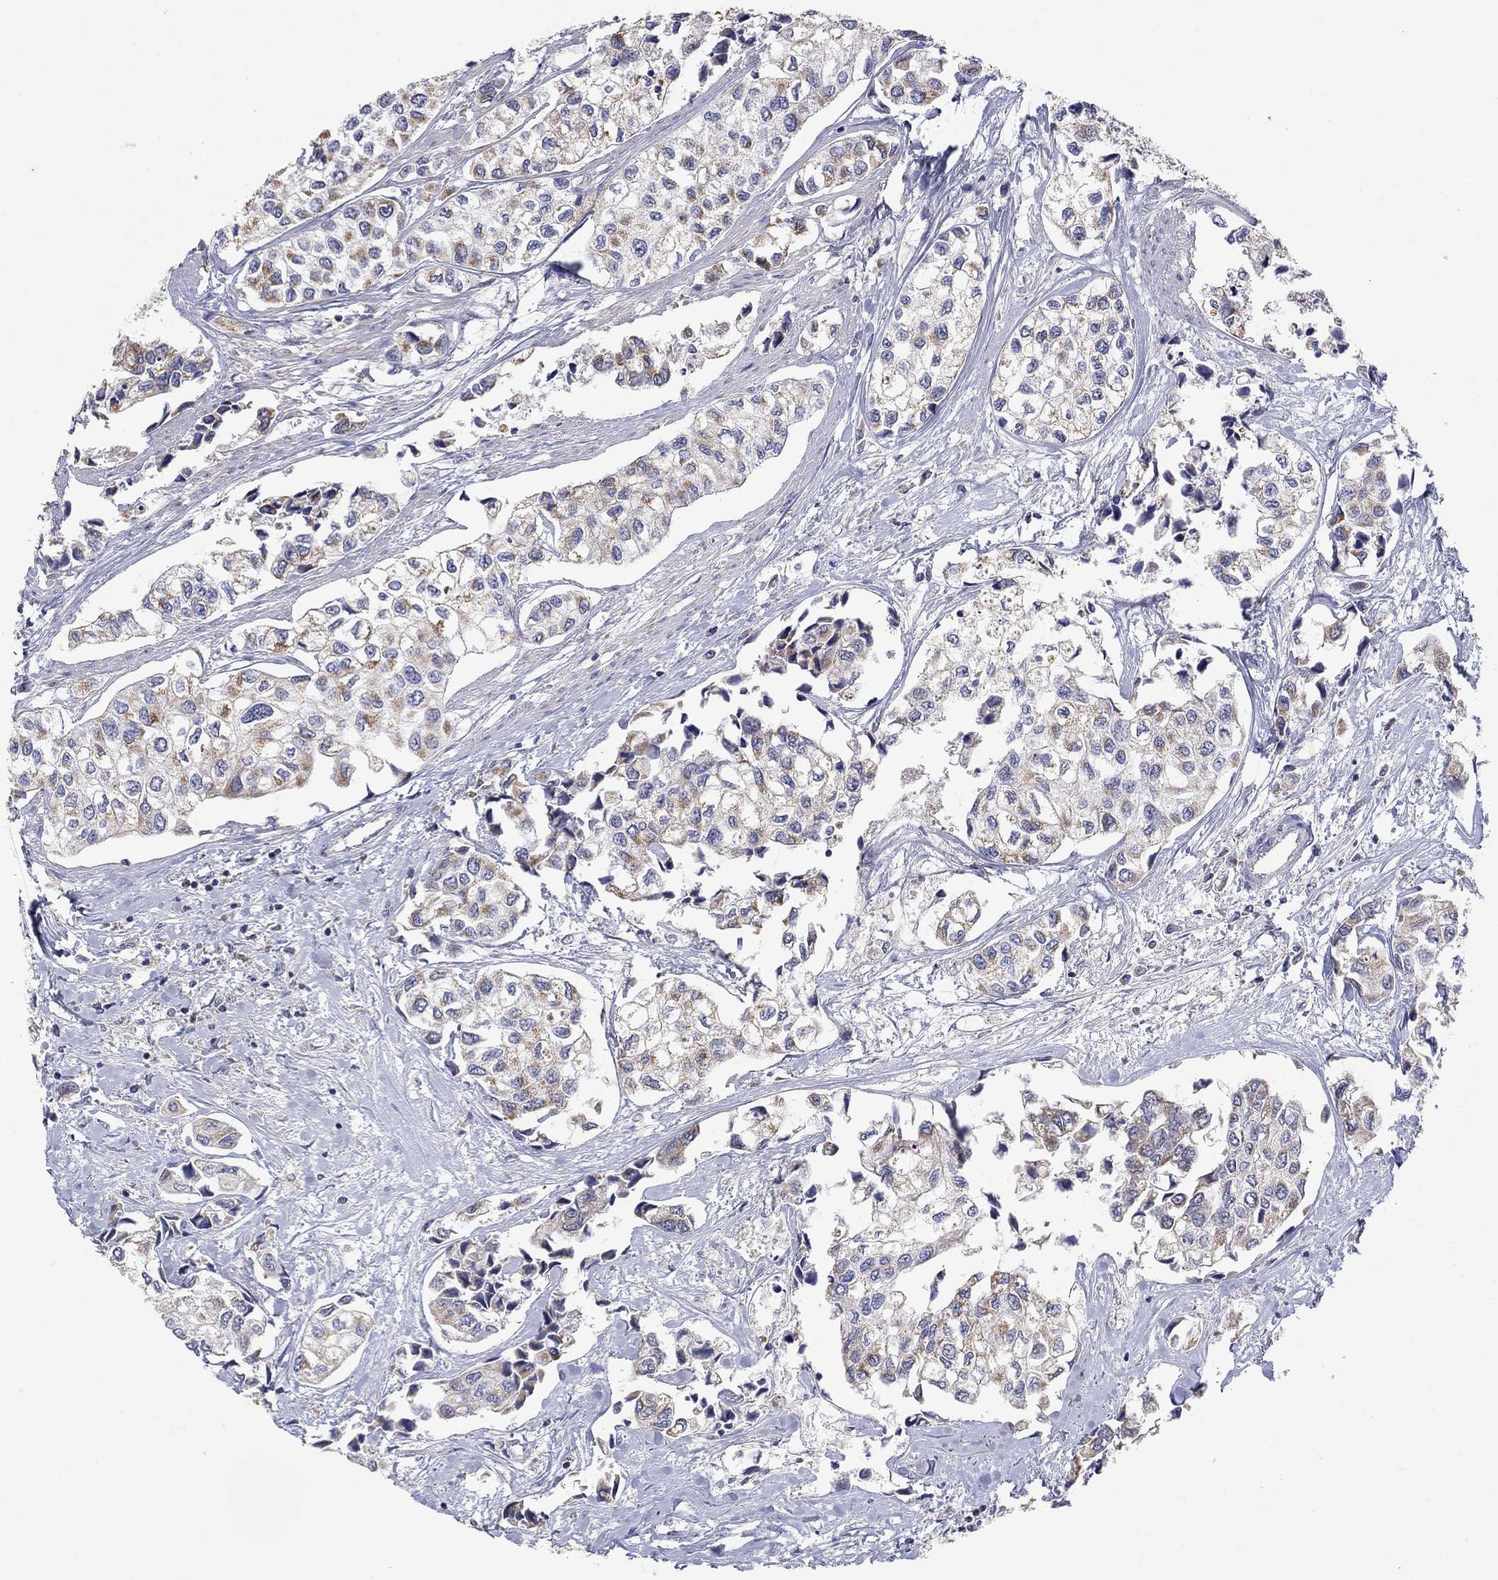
{"staining": {"intensity": "moderate", "quantity": "<25%", "location": "cytoplasmic/membranous"}, "tissue": "urothelial cancer", "cell_type": "Tumor cells", "image_type": "cancer", "snomed": [{"axis": "morphology", "description": "Urothelial carcinoma, High grade"}, {"axis": "topography", "description": "Urinary bladder"}], "caption": "About <25% of tumor cells in high-grade urothelial carcinoma reveal moderate cytoplasmic/membranous protein staining as visualized by brown immunohistochemical staining.", "gene": "HPS5", "patient": {"sex": "male", "age": 73}}